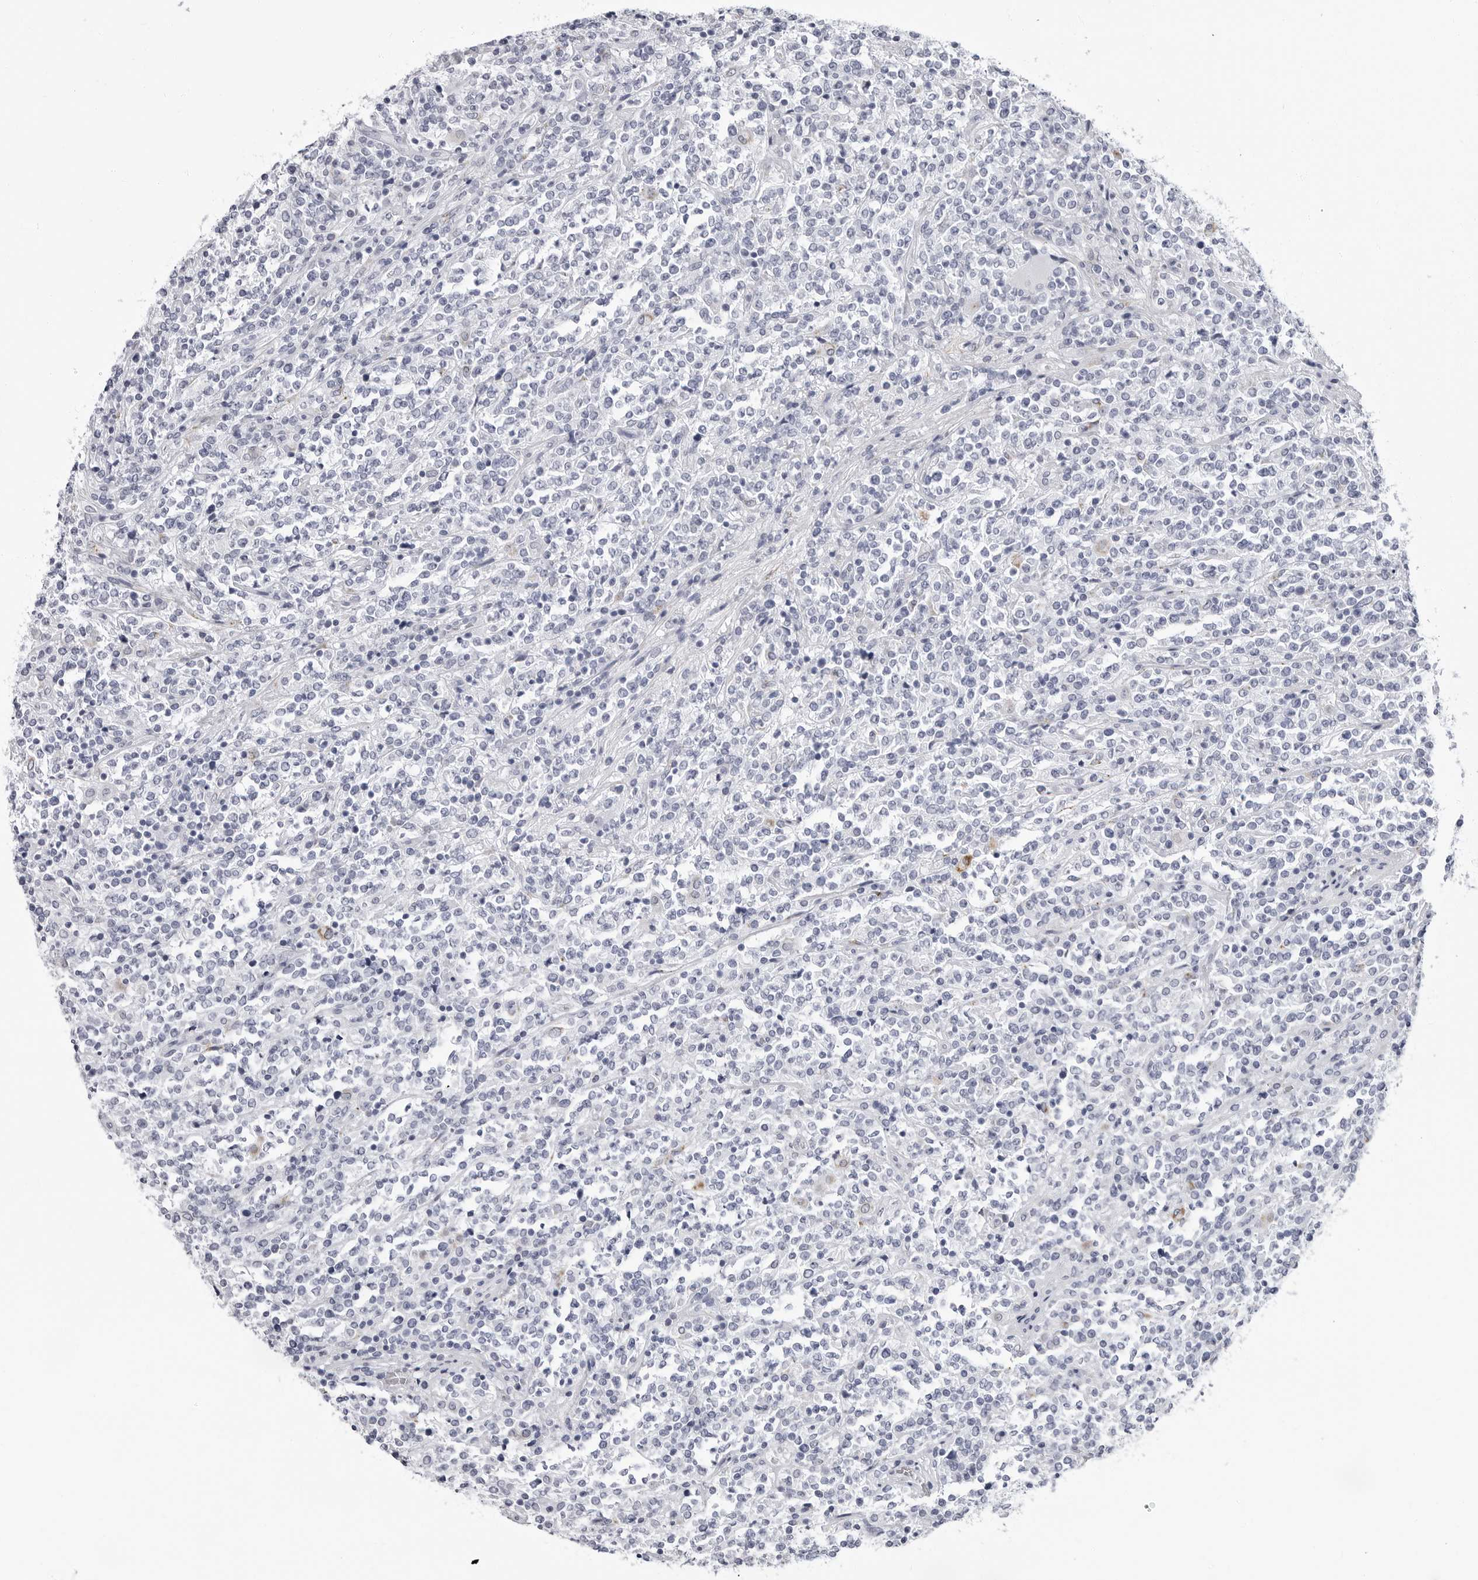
{"staining": {"intensity": "negative", "quantity": "none", "location": "none"}, "tissue": "lymphoma", "cell_type": "Tumor cells", "image_type": "cancer", "snomed": [{"axis": "morphology", "description": "Malignant lymphoma, non-Hodgkin's type, High grade"}, {"axis": "topography", "description": "Soft tissue"}], "caption": "Tumor cells show no significant protein expression in malignant lymphoma, non-Hodgkin's type (high-grade).", "gene": "ERICH3", "patient": {"sex": "male", "age": 18}}